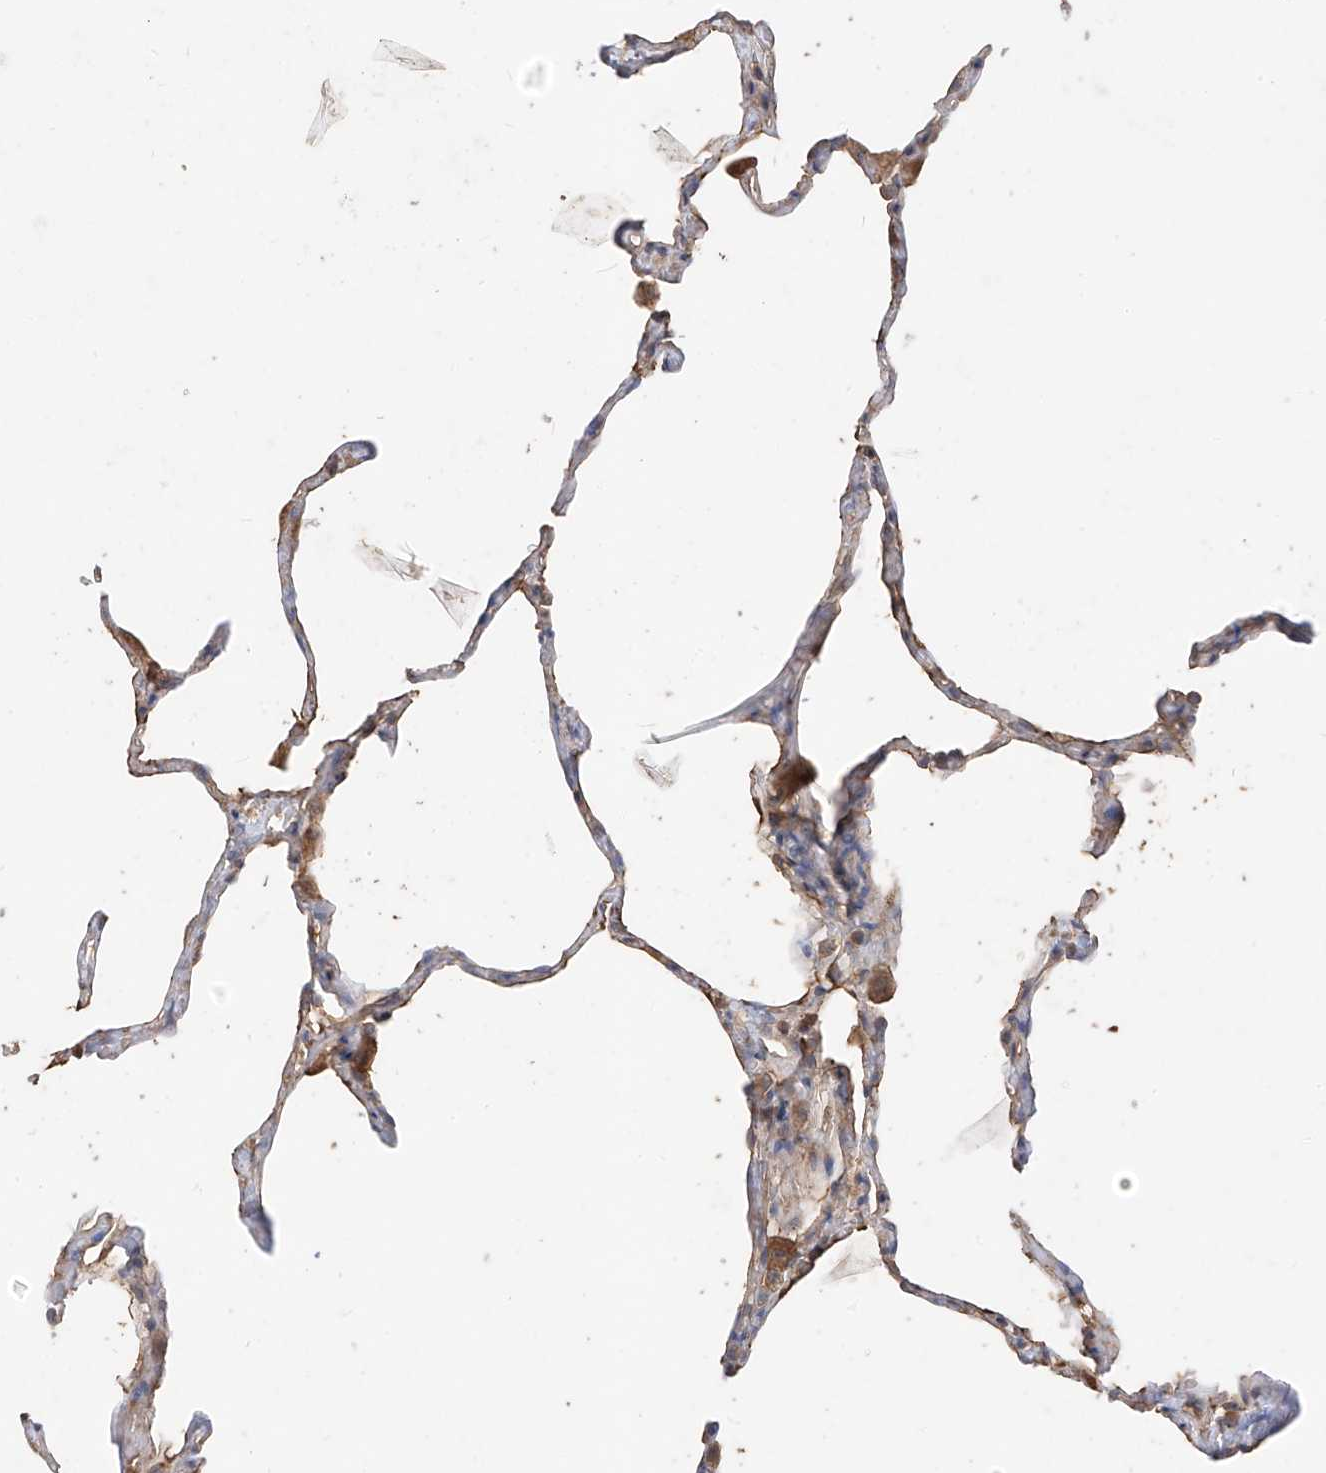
{"staining": {"intensity": "moderate", "quantity": "25%-75%", "location": "cytoplasmic/membranous"}, "tissue": "lung", "cell_type": "Alveolar cells", "image_type": "normal", "snomed": [{"axis": "morphology", "description": "Normal tissue, NOS"}, {"axis": "topography", "description": "Lung"}], "caption": "Immunohistochemistry (IHC) (DAB) staining of unremarkable lung exhibits moderate cytoplasmic/membranous protein staining in about 25%-75% of alveolar cells.", "gene": "CACNA2D4", "patient": {"sex": "male", "age": 65}}